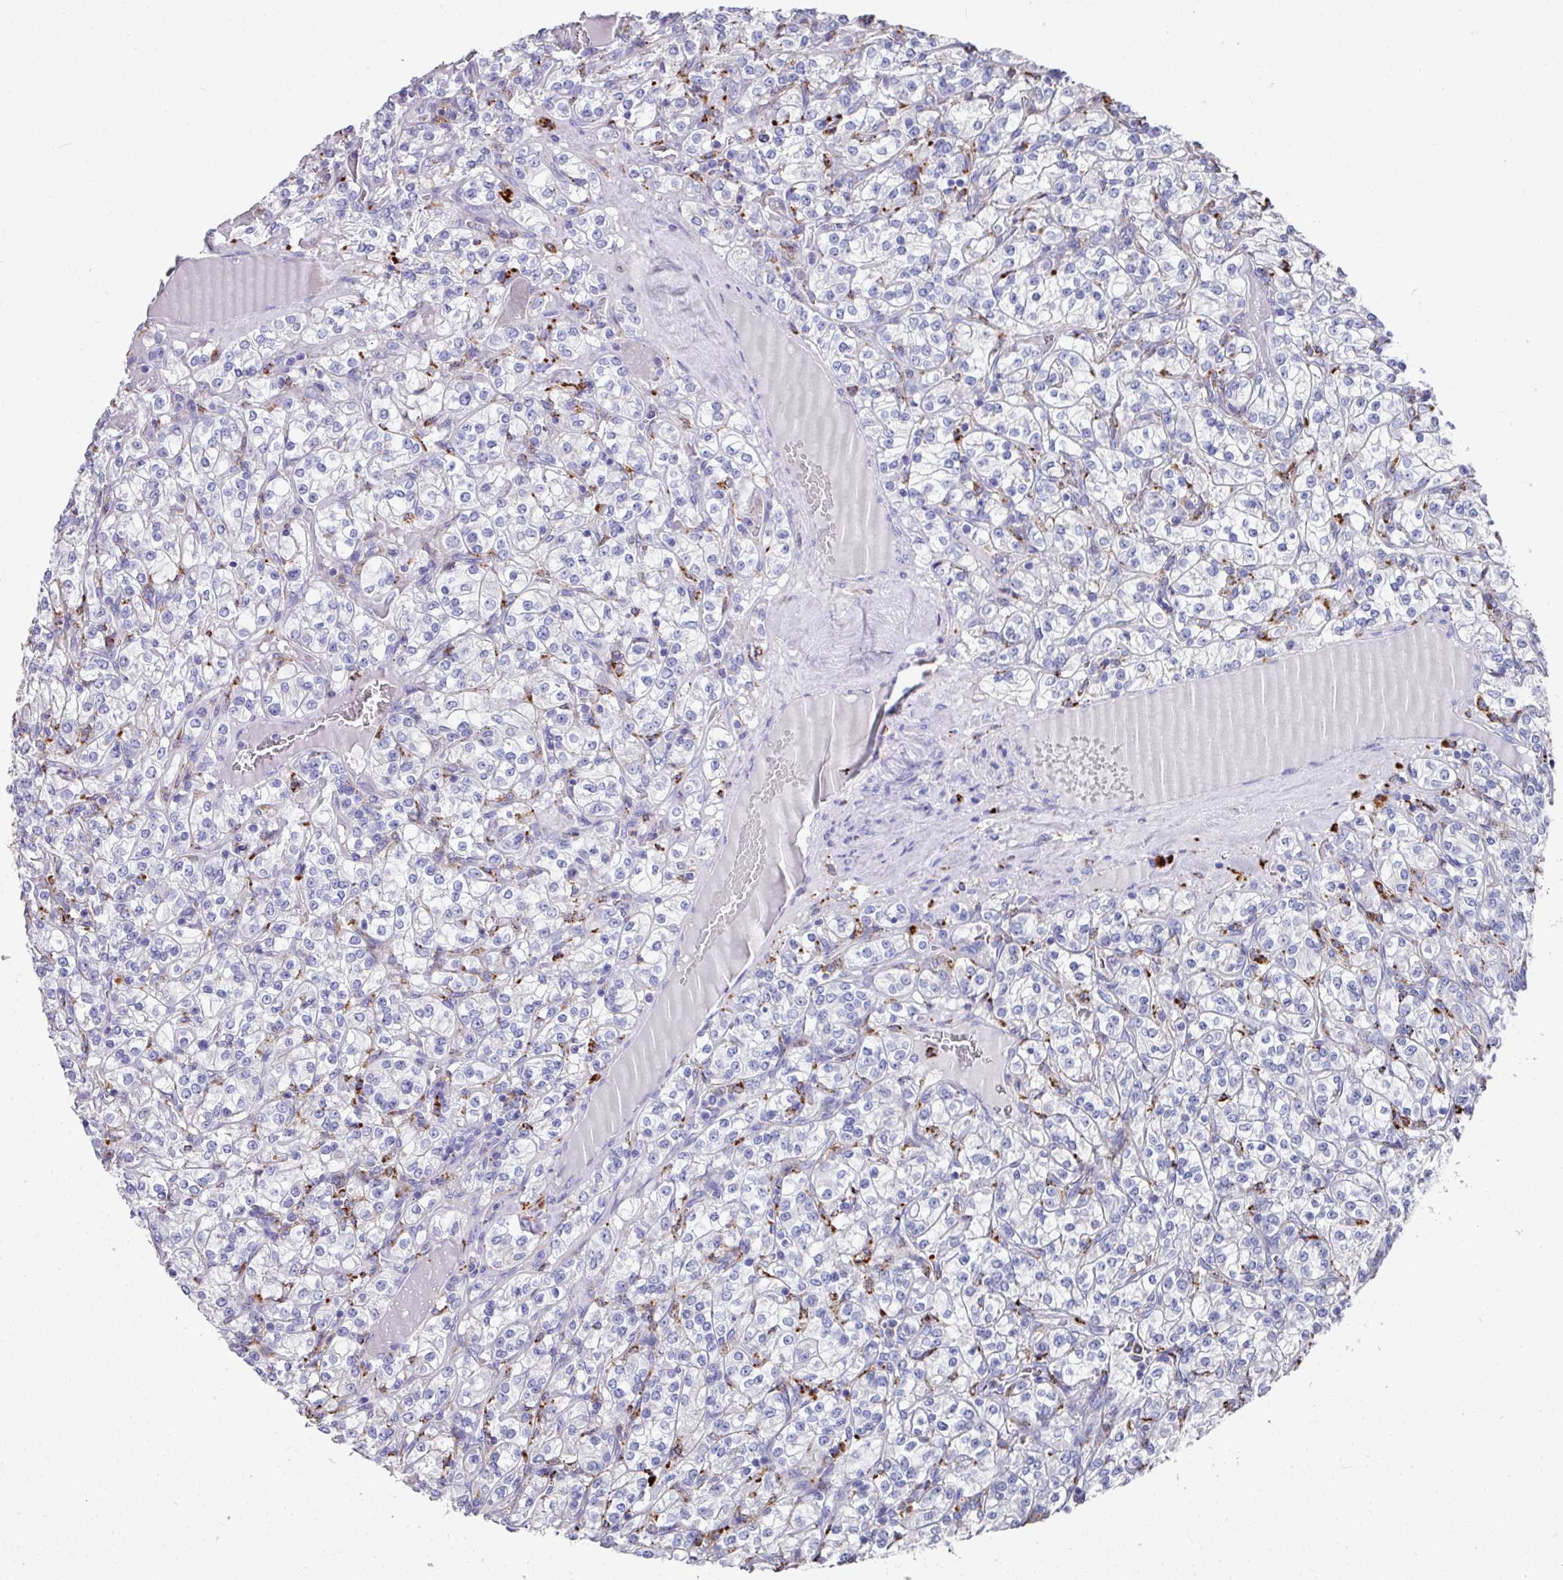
{"staining": {"intensity": "negative", "quantity": "none", "location": "none"}, "tissue": "renal cancer", "cell_type": "Tumor cells", "image_type": "cancer", "snomed": [{"axis": "morphology", "description": "Adenocarcinoma, NOS"}, {"axis": "topography", "description": "Kidney"}], "caption": "Image shows no protein staining in tumor cells of renal adenocarcinoma tissue.", "gene": "CPVL", "patient": {"sex": "male", "age": 77}}